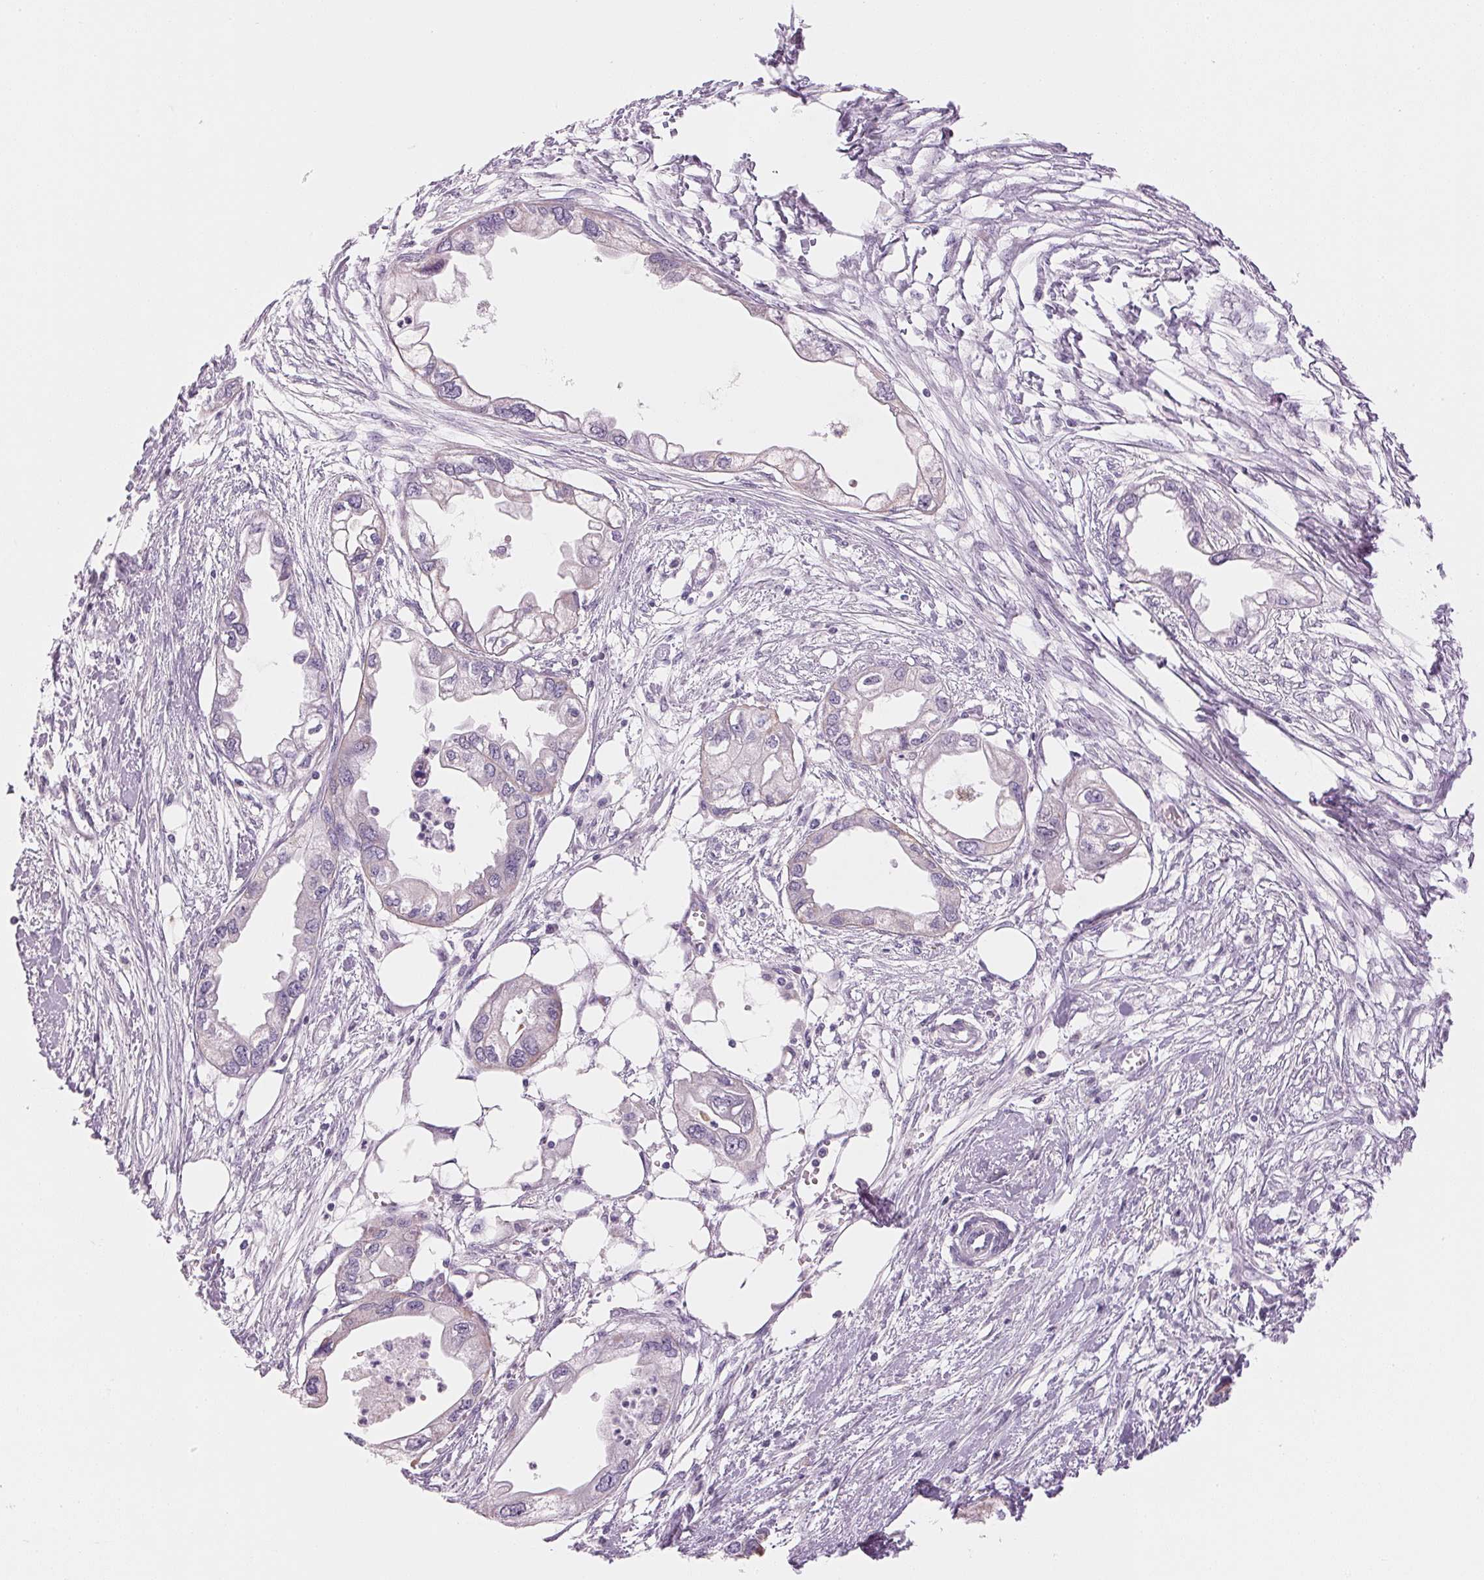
{"staining": {"intensity": "negative", "quantity": "none", "location": "none"}, "tissue": "endometrial cancer", "cell_type": "Tumor cells", "image_type": "cancer", "snomed": [{"axis": "morphology", "description": "Adenocarcinoma, NOS"}, {"axis": "morphology", "description": "Adenocarcinoma, metastatic, NOS"}, {"axis": "topography", "description": "Adipose tissue"}, {"axis": "topography", "description": "Endometrium"}], "caption": "IHC photomicrograph of metastatic adenocarcinoma (endometrial) stained for a protein (brown), which shows no positivity in tumor cells.", "gene": "CYP11B1", "patient": {"sex": "female", "age": 67}}